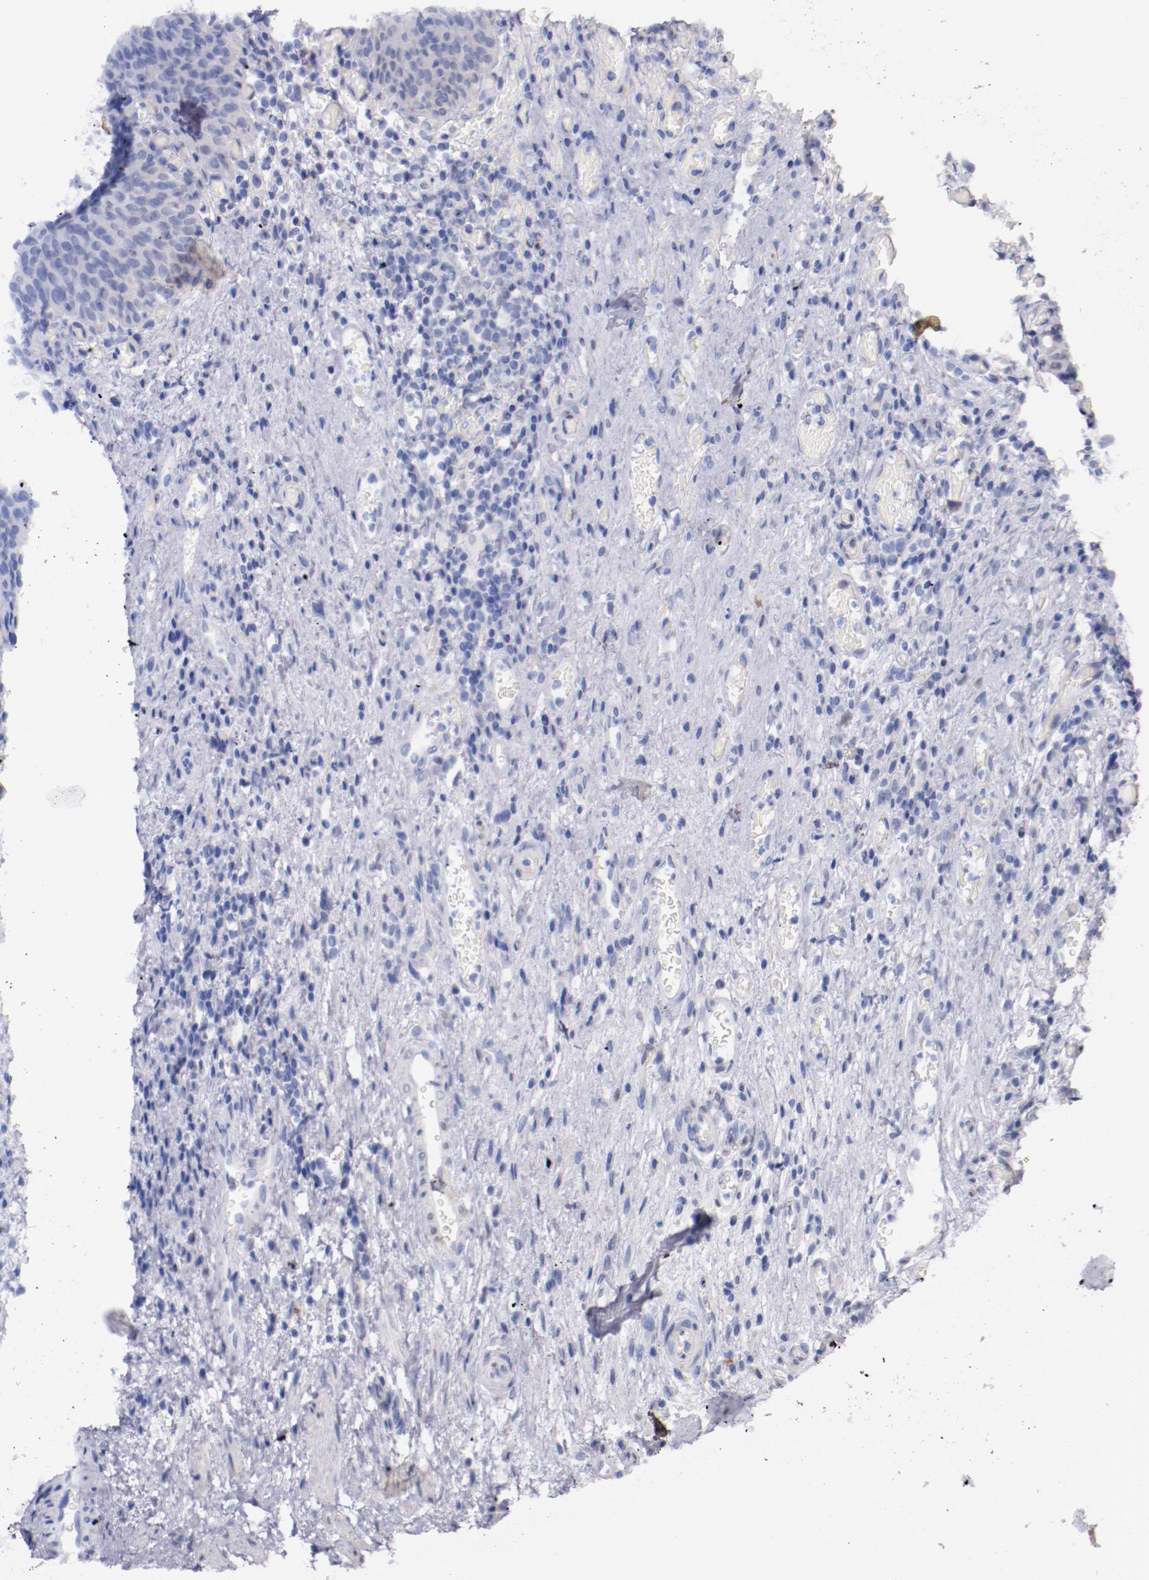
{"staining": {"intensity": "negative", "quantity": "none", "location": "none"}, "tissue": "urinary bladder", "cell_type": "Urothelial cells", "image_type": "normal", "snomed": [{"axis": "morphology", "description": "Normal tissue, NOS"}, {"axis": "morphology", "description": "Urothelial carcinoma, High grade"}, {"axis": "topography", "description": "Urinary bladder"}], "caption": "This is an immunohistochemistry (IHC) micrograph of benign urinary bladder. There is no positivity in urothelial cells.", "gene": "SRF", "patient": {"sex": "male", "age": 51}}